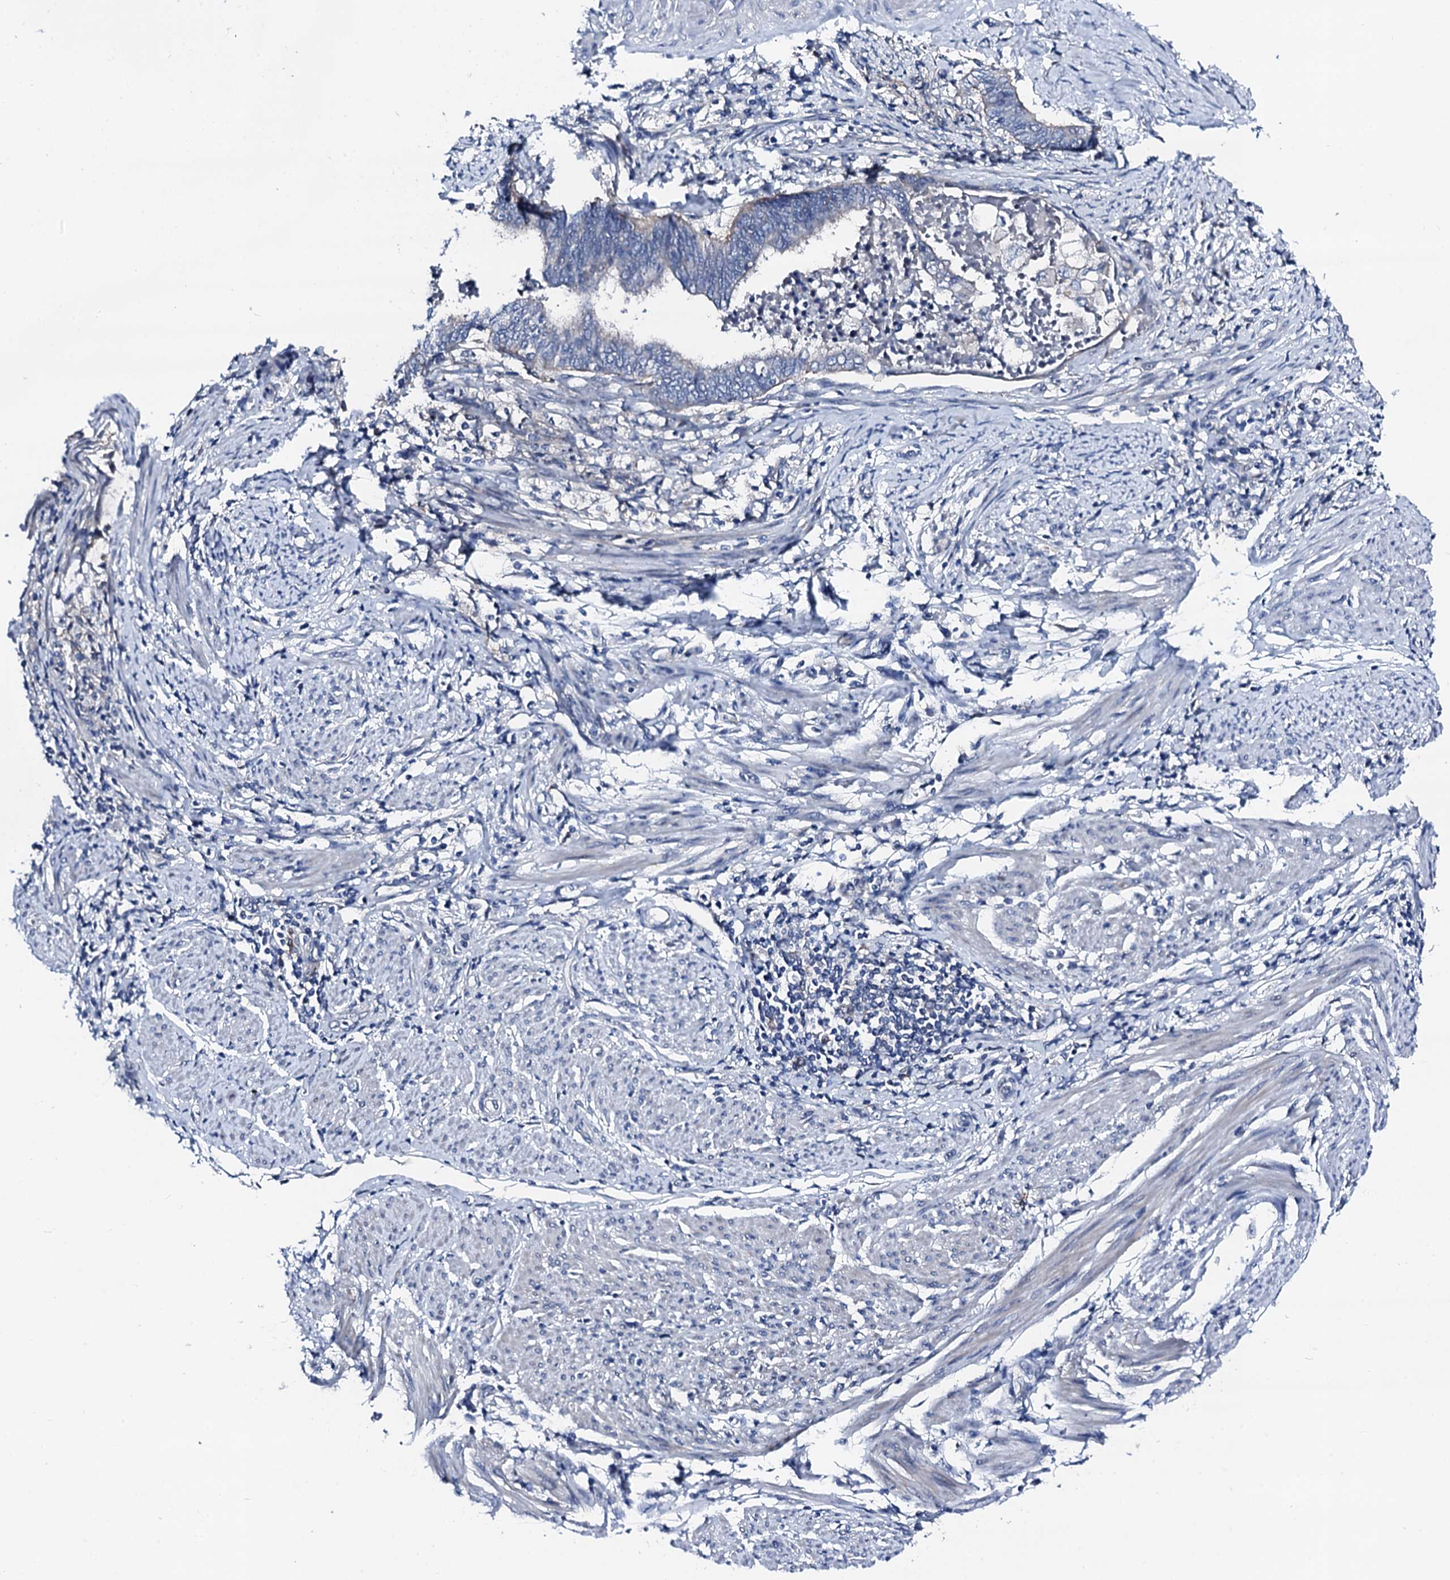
{"staining": {"intensity": "negative", "quantity": "none", "location": "none"}, "tissue": "endometrial cancer", "cell_type": "Tumor cells", "image_type": "cancer", "snomed": [{"axis": "morphology", "description": "Adenocarcinoma, NOS"}, {"axis": "topography", "description": "Uterus"}, {"axis": "topography", "description": "Endometrium"}], "caption": "The IHC micrograph has no significant staining in tumor cells of endometrial adenocarcinoma tissue.", "gene": "TRAFD1", "patient": {"sex": "female", "age": 70}}